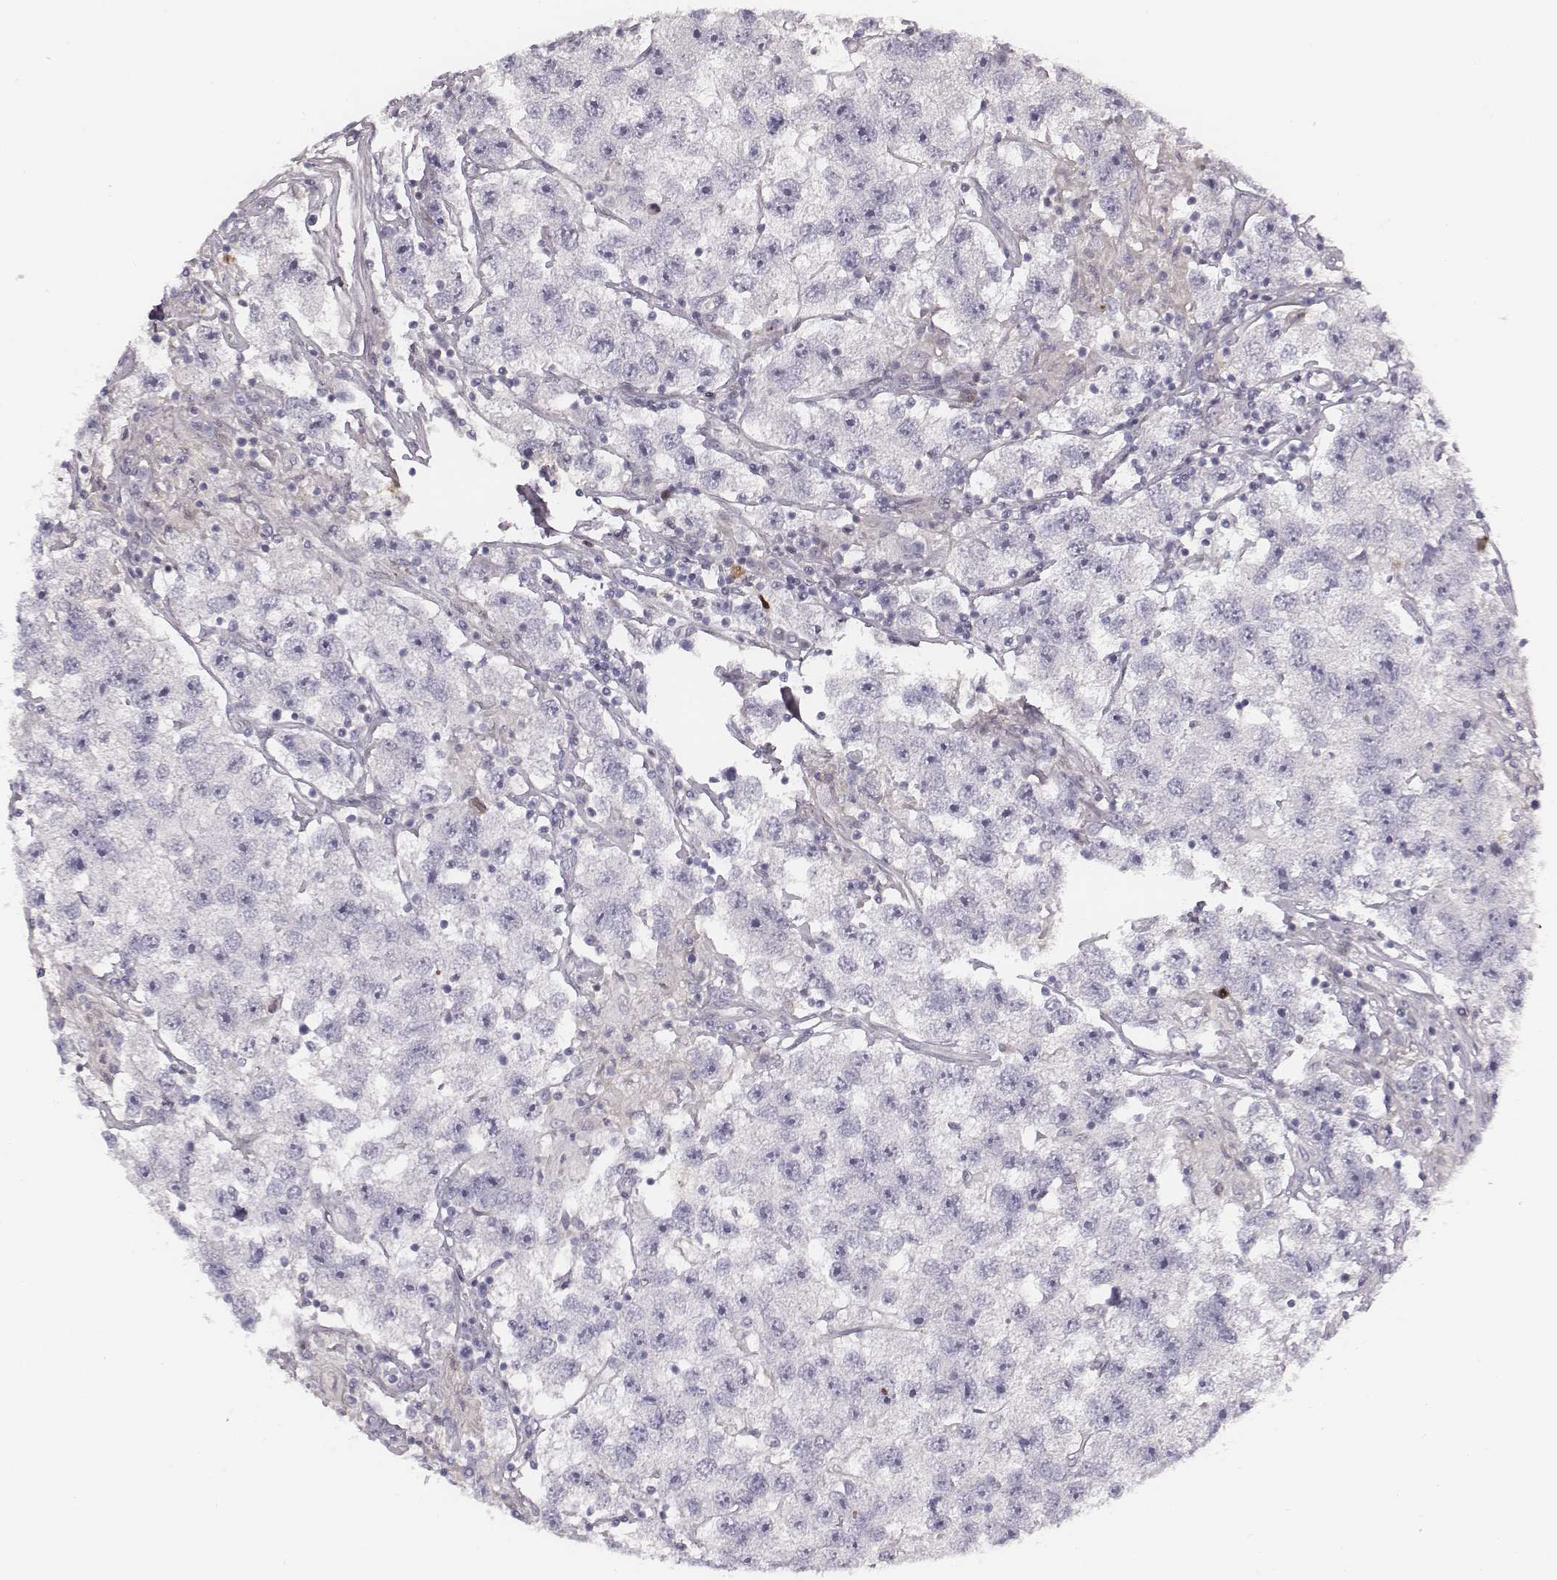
{"staining": {"intensity": "negative", "quantity": "none", "location": "none"}, "tissue": "testis cancer", "cell_type": "Tumor cells", "image_type": "cancer", "snomed": [{"axis": "morphology", "description": "Seminoma, NOS"}, {"axis": "topography", "description": "Testis"}], "caption": "Immunohistochemical staining of human testis cancer (seminoma) demonstrates no significant expression in tumor cells.", "gene": "NDC1", "patient": {"sex": "male", "age": 26}}